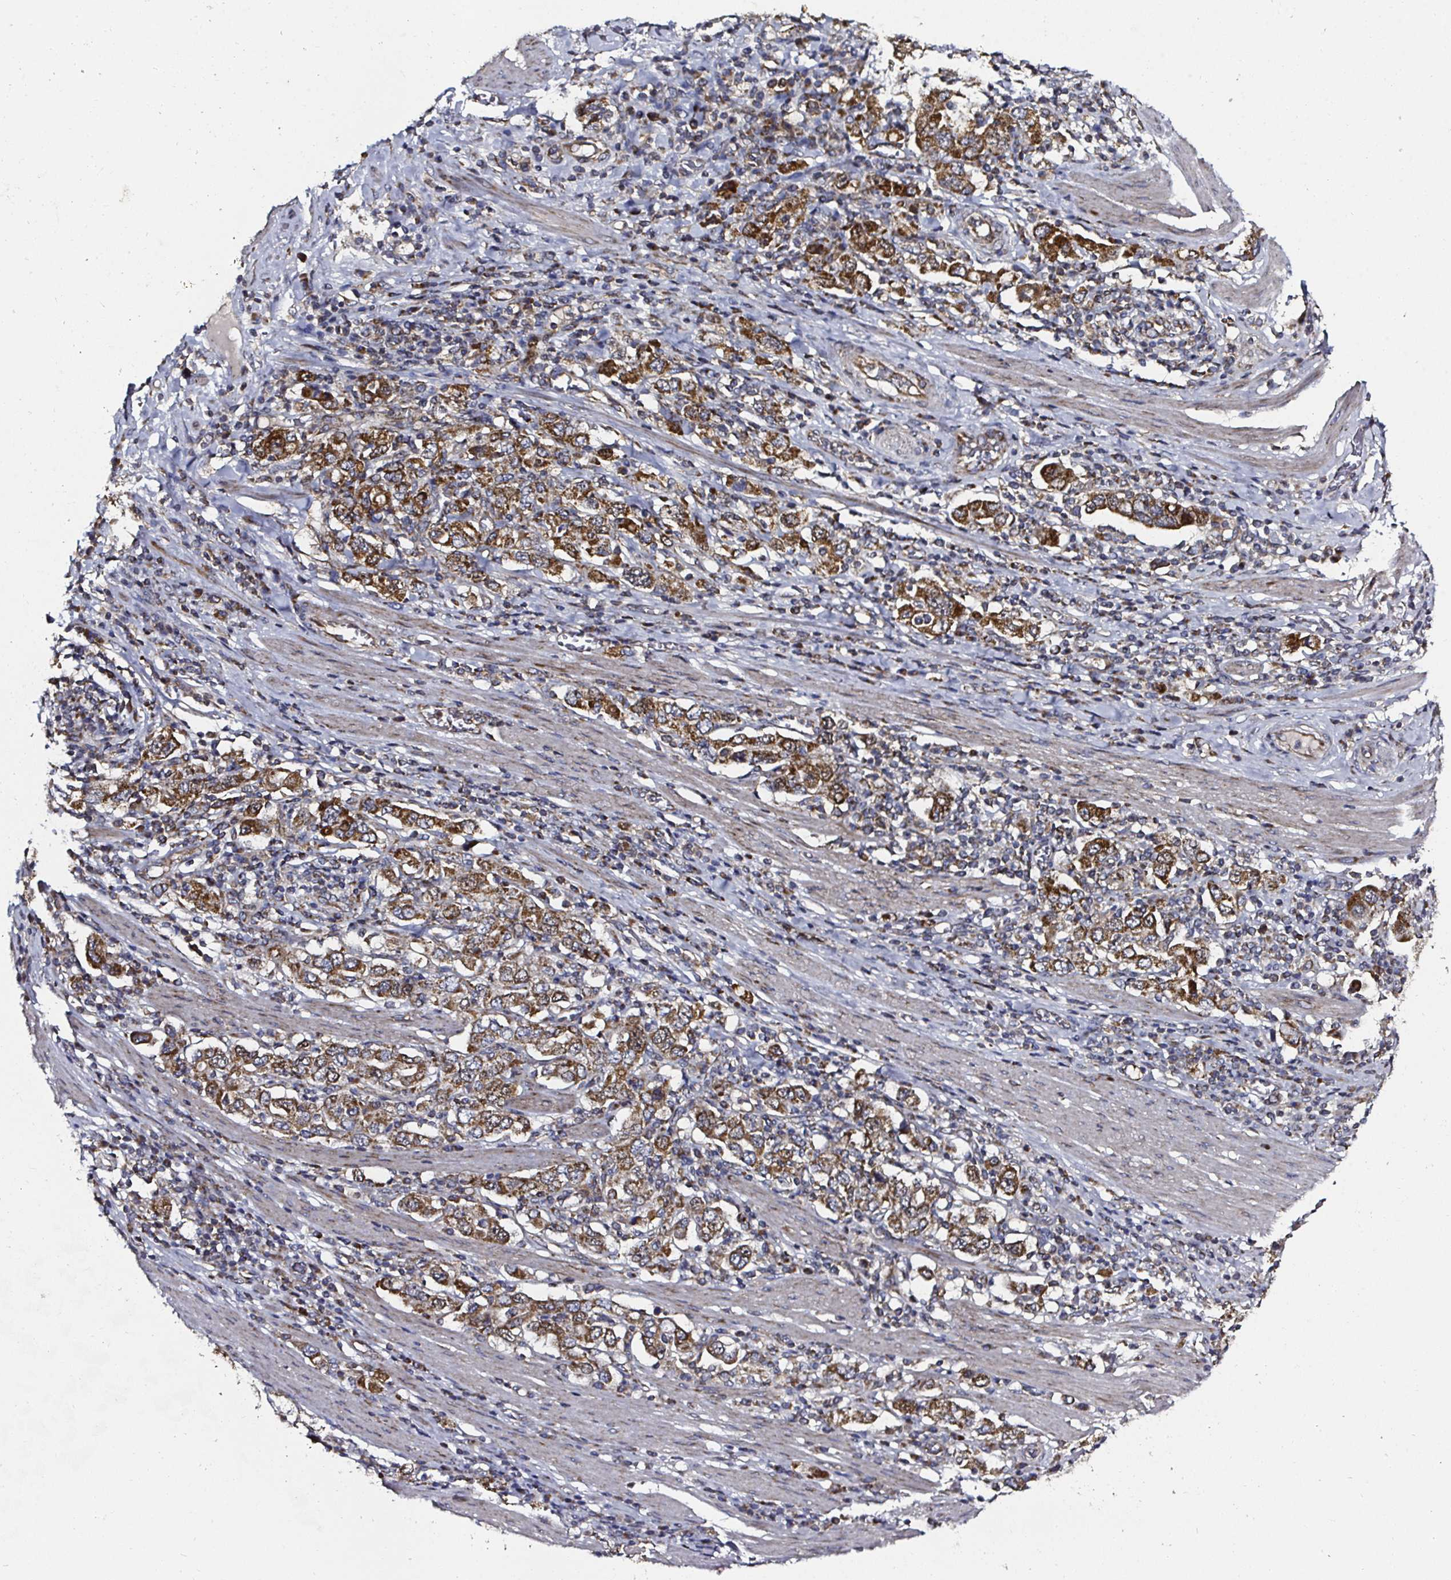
{"staining": {"intensity": "strong", "quantity": ">75%", "location": "cytoplasmic/membranous"}, "tissue": "stomach cancer", "cell_type": "Tumor cells", "image_type": "cancer", "snomed": [{"axis": "morphology", "description": "Adenocarcinoma, NOS"}, {"axis": "topography", "description": "Stomach, upper"}, {"axis": "topography", "description": "Stomach"}], "caption": "Immunohistochemical staining of human stomach cancer reveals high levels of strong cytoplasmic/membranous protein staining in approximately >75% of tumor cells. Nuclei are stained in blue.", "gene": "ATAD3B", "patient": {"sex": "male", "age": 62}}